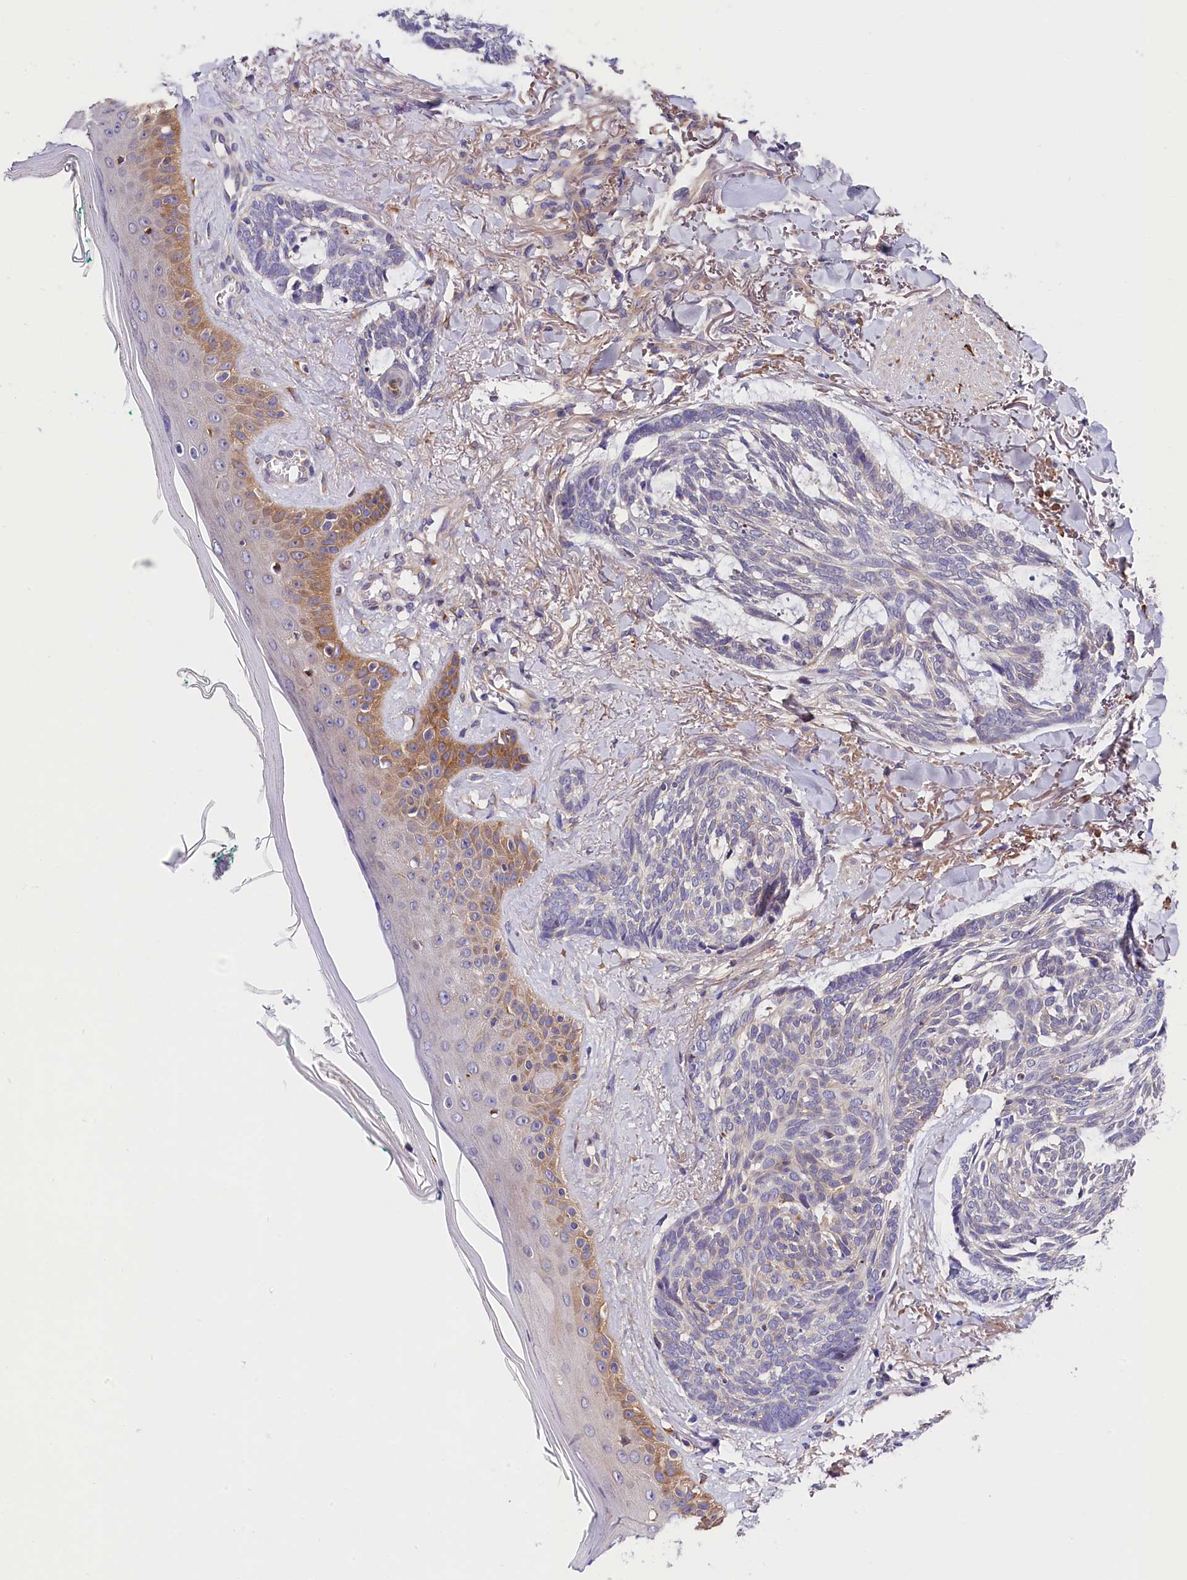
{"staining": {"intensity": "negative", "quantity": "none", "location": "none"}, "tissue": "skin cancer", "cell_type": "Tumor cells", "image_type": "cancer", "snomed": [{"axis": "morphology", "description": "Basal cell carcinoma"}, {"axis": "topography", "description": "Skin"}], "caption": "This is a image of IHC staining of skin basal cell carcinoma, which shows no expression in tumor cells. (DAB IHC with hematoxylin counter stain).", "gene": "OAS3", "patient": {"sex": "male", "age": 43}}